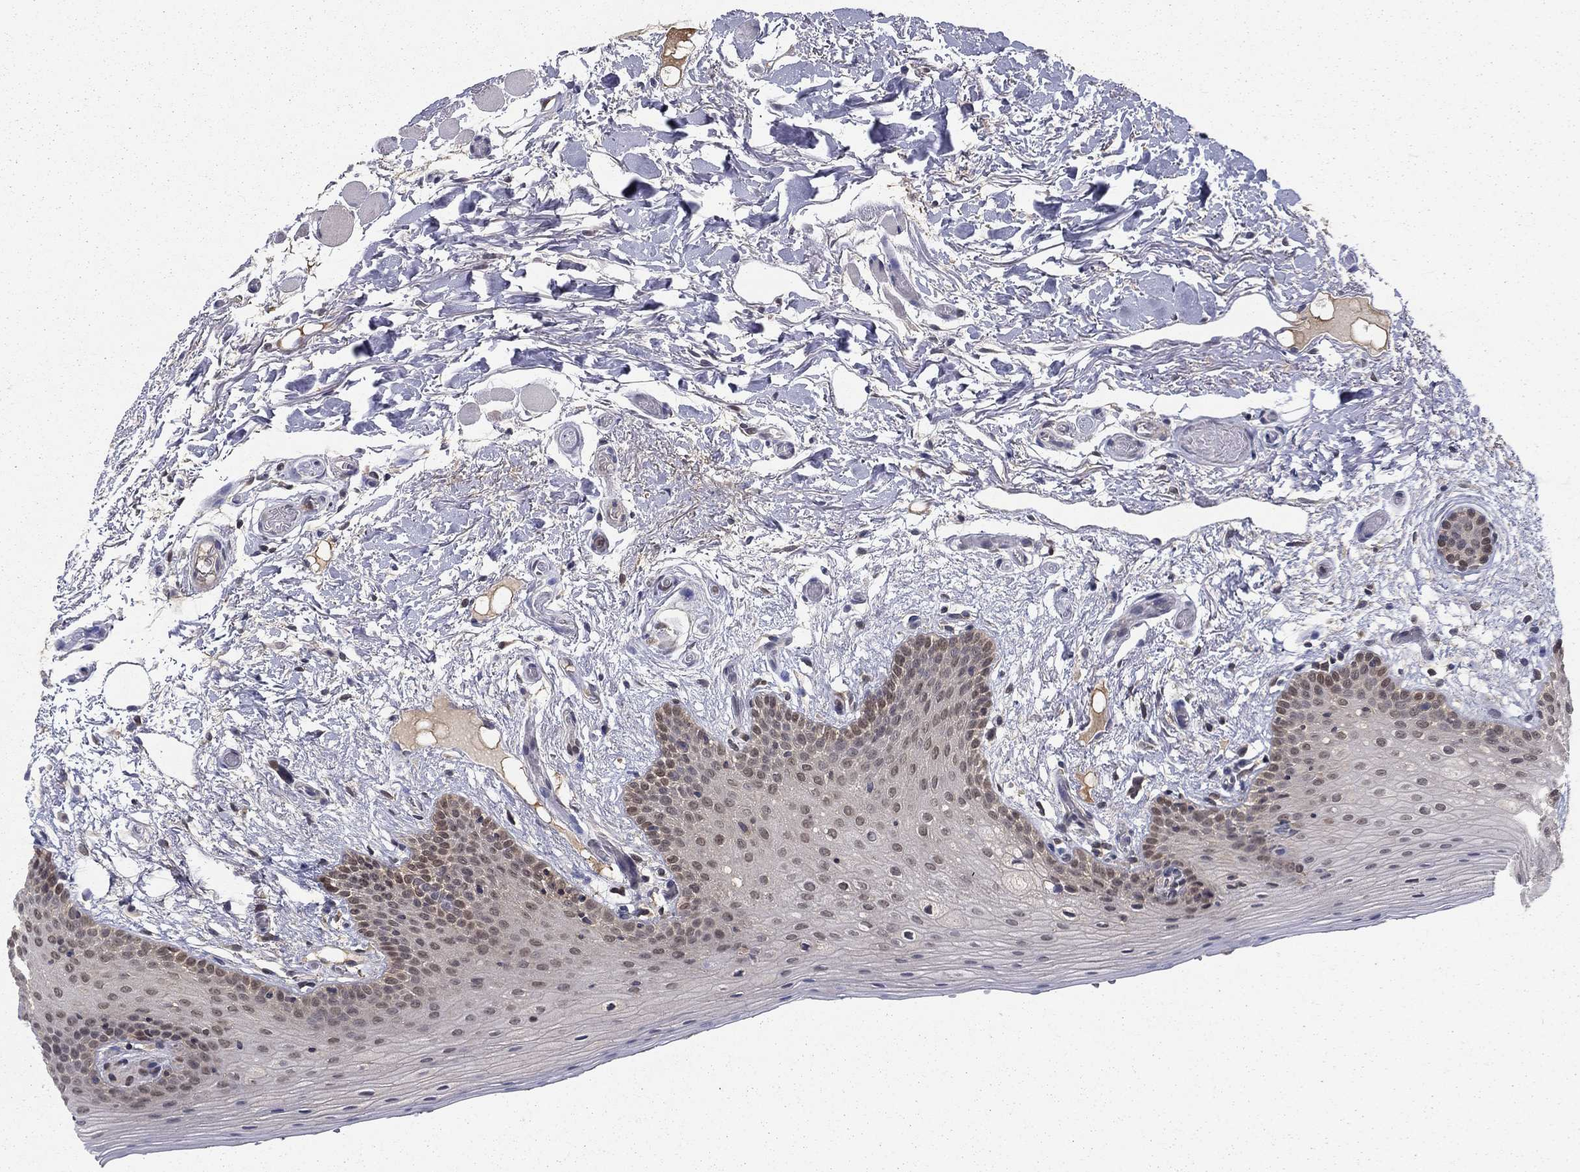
{"staining": {"intensity": "weak", "quantity": "<25%", "location": "nuclear"}, "tissue": "oral mucosa", "cell_type": "Squamous epithelial cells", "image_type": "normal", "snomed": [{"axis": "morphology", "description": "Normal tissue, NOS"}, {"axis": "topography", "description": "Oral tissue"}, {"axis": "topography", "description": "Tounge, NOS"}], "caption": "High power microscopy image of an immunohistochemistry (IHC) histopathology image of unremarkable oral mucosa, revealing no significant expression in squamous epithelial cells.", "gene": "NIT2", "patient": {"sex": "female", "age": 86}}